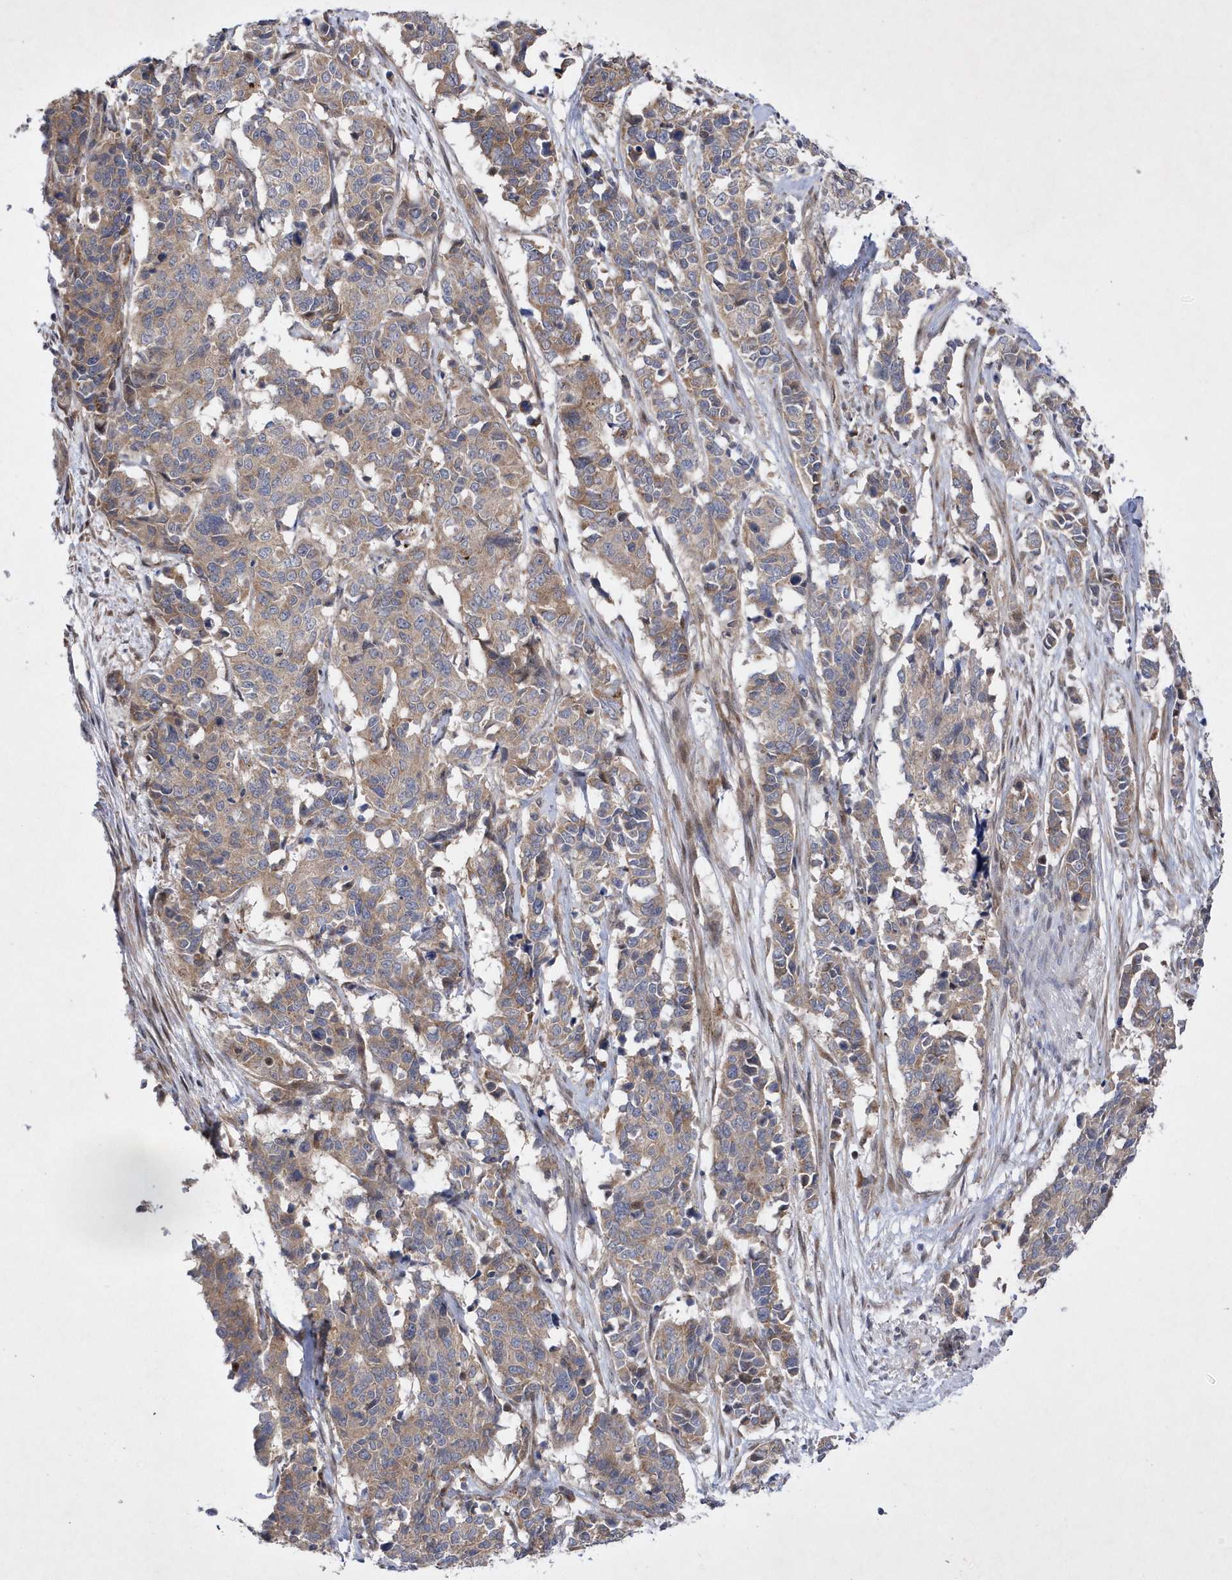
{"staining": {"intensity": "weak", "quantity": ">75%", "location": "cytoplasmic/membranous"}, "tissue": "cervical cancer", "cell_type": "Tumor cells", "image_type": "cancer", "snomed": [{"axis": "morphology", "description": "Normal tissue, NOS"}, {"axis": "morphology", "description": "Squamous cell carcinoma, NOS"}, {"axis": "topography", "description": "Cervix"}], "caption": "Human cervical squamous cell carcinoma stained for a protein (brown) displays weak cytoplasmic/membranous positive staining in approximately >75% of tumor cells.", "gene": "LONRF2", "patient": {"sex": "female", "age": 35}}